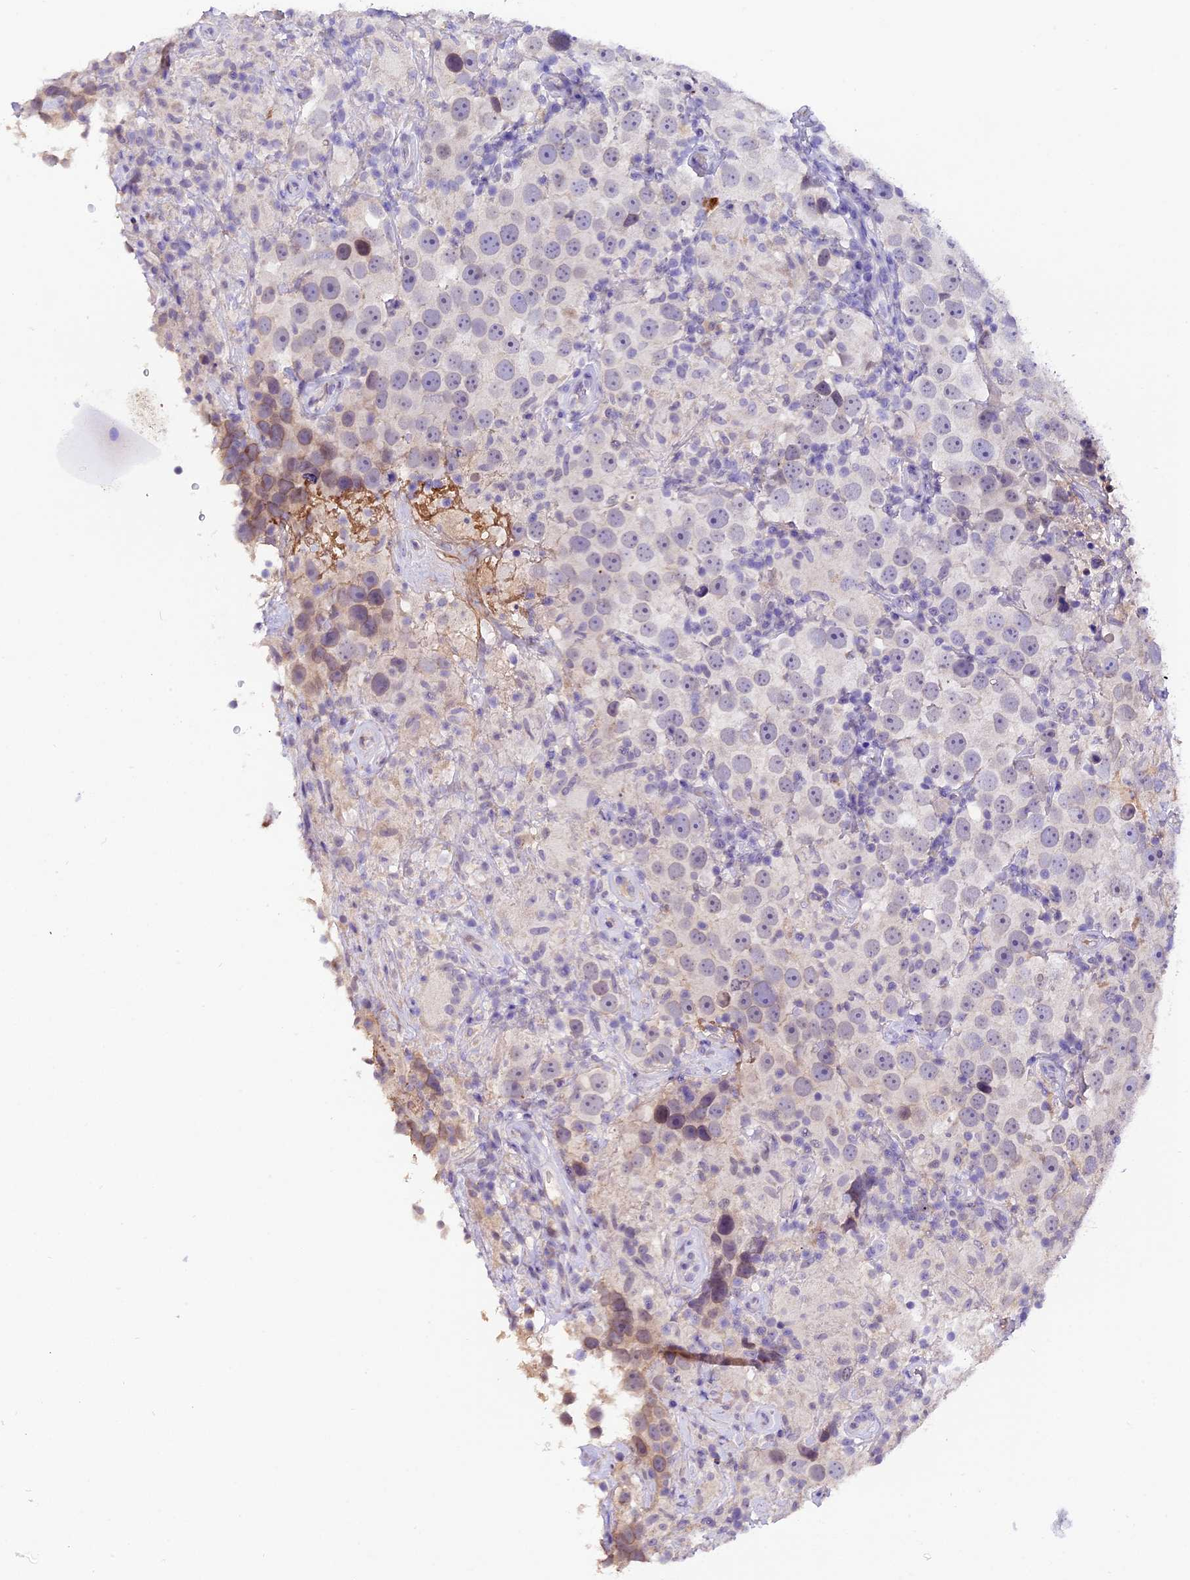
{"staining": {"intensity": "negative", "quantity": "none", "location": "none"}, "tissue": "testis cancer", "cell_type": "Tumor cells", "image_type": "cancer", "snomed": [{"axis": "morphology", "description": "Seminoma, NOS"}, {"axis": "topography", "description": "Testis"}], "caption": "Tumor cells are negative for brown protein staining in testis cancer (seminoma).", "gene": "MEX3B", "patient": {"sex": "male", "age": 49}}